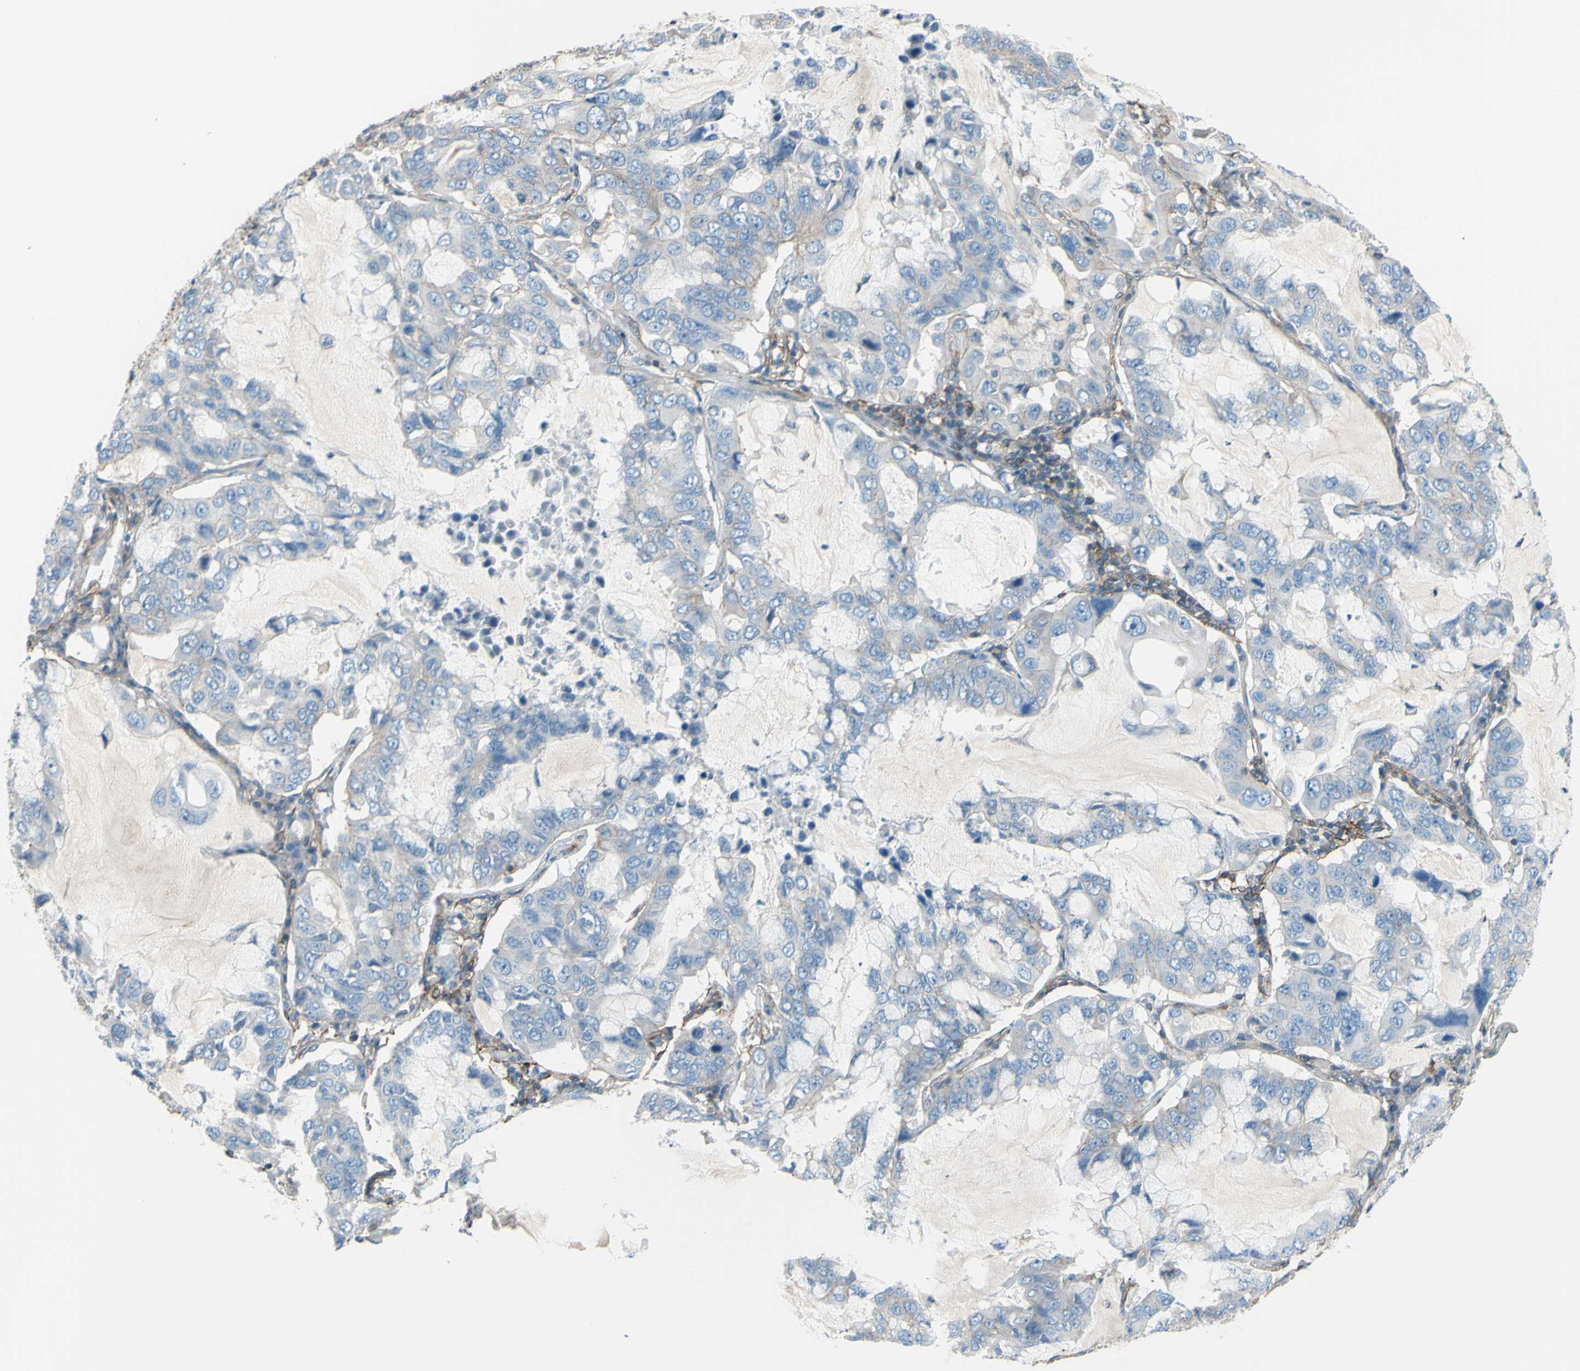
{"staining": {"intensity": "weak", "quantity": "<25%", "location": "cytoplasmic/membranous"}, "tissue": "lung cancer", "cell_type": "Tumor cells", "image_type": "cancer", "snomed": [{"axis": "morphology", "description": "Adenocarcinoma, NOS"}, {"axis": "topography", "description": "Lung"}], "caption": "There is no significant expression in tumor cells of lung cancer.", "gene": "ADD1", "patient": {"sex": "male", "age": 64}}